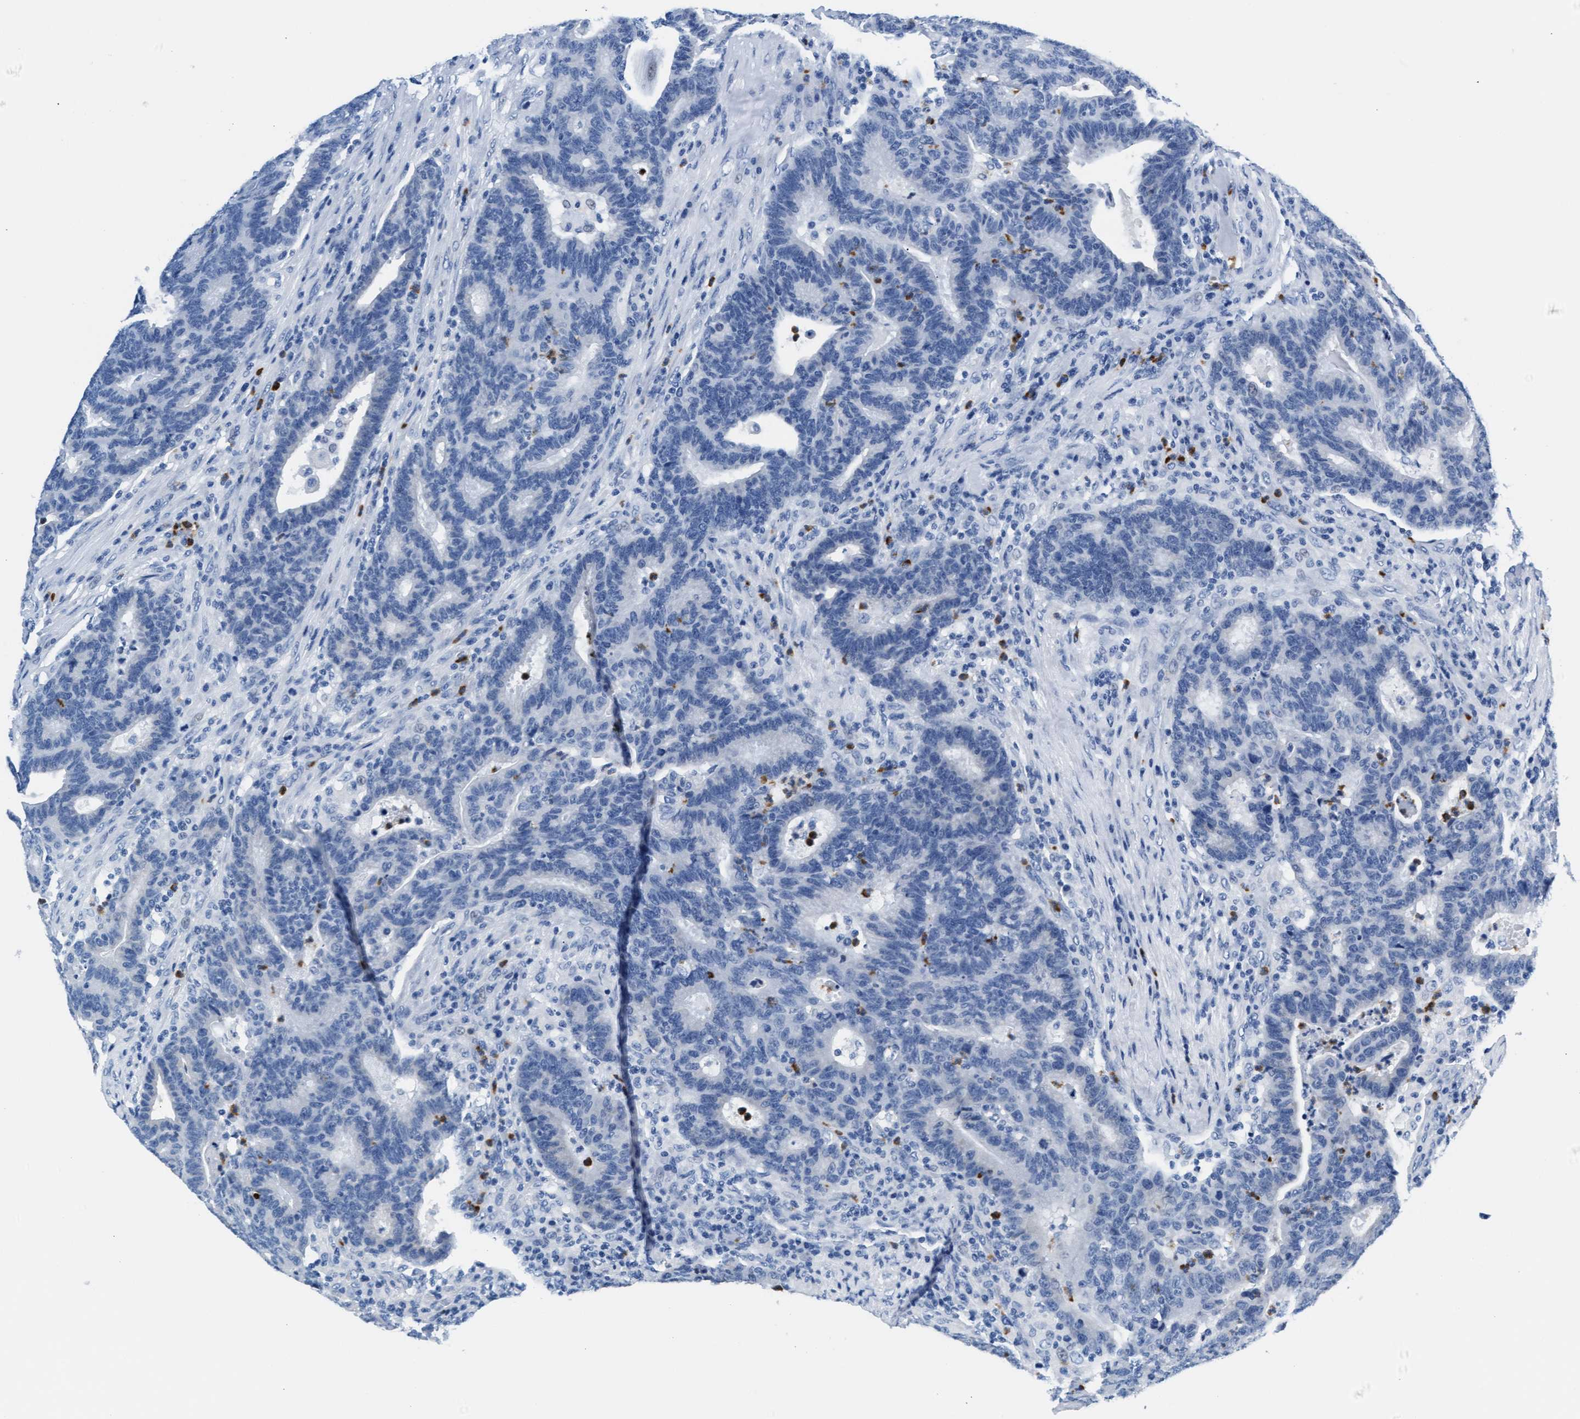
{"staining": {"intensity": "negative", "quantity": "none", "location": "none"}, "tissue": "colorectal cancer", "cell_type": "Tumor cells", "image_type": "cancer", "snomed": [{"axis": "morphology", "description": "Adenocarcinoma, NOS"}, {"axis": "topography", "description": "Colon"}], "caption": "A photomicrograph of human colorectal adenocarcinoma is negative for staining in tumor cells.", "gene": "MMP8", "patient": {"sex": "female", "age": 75}}